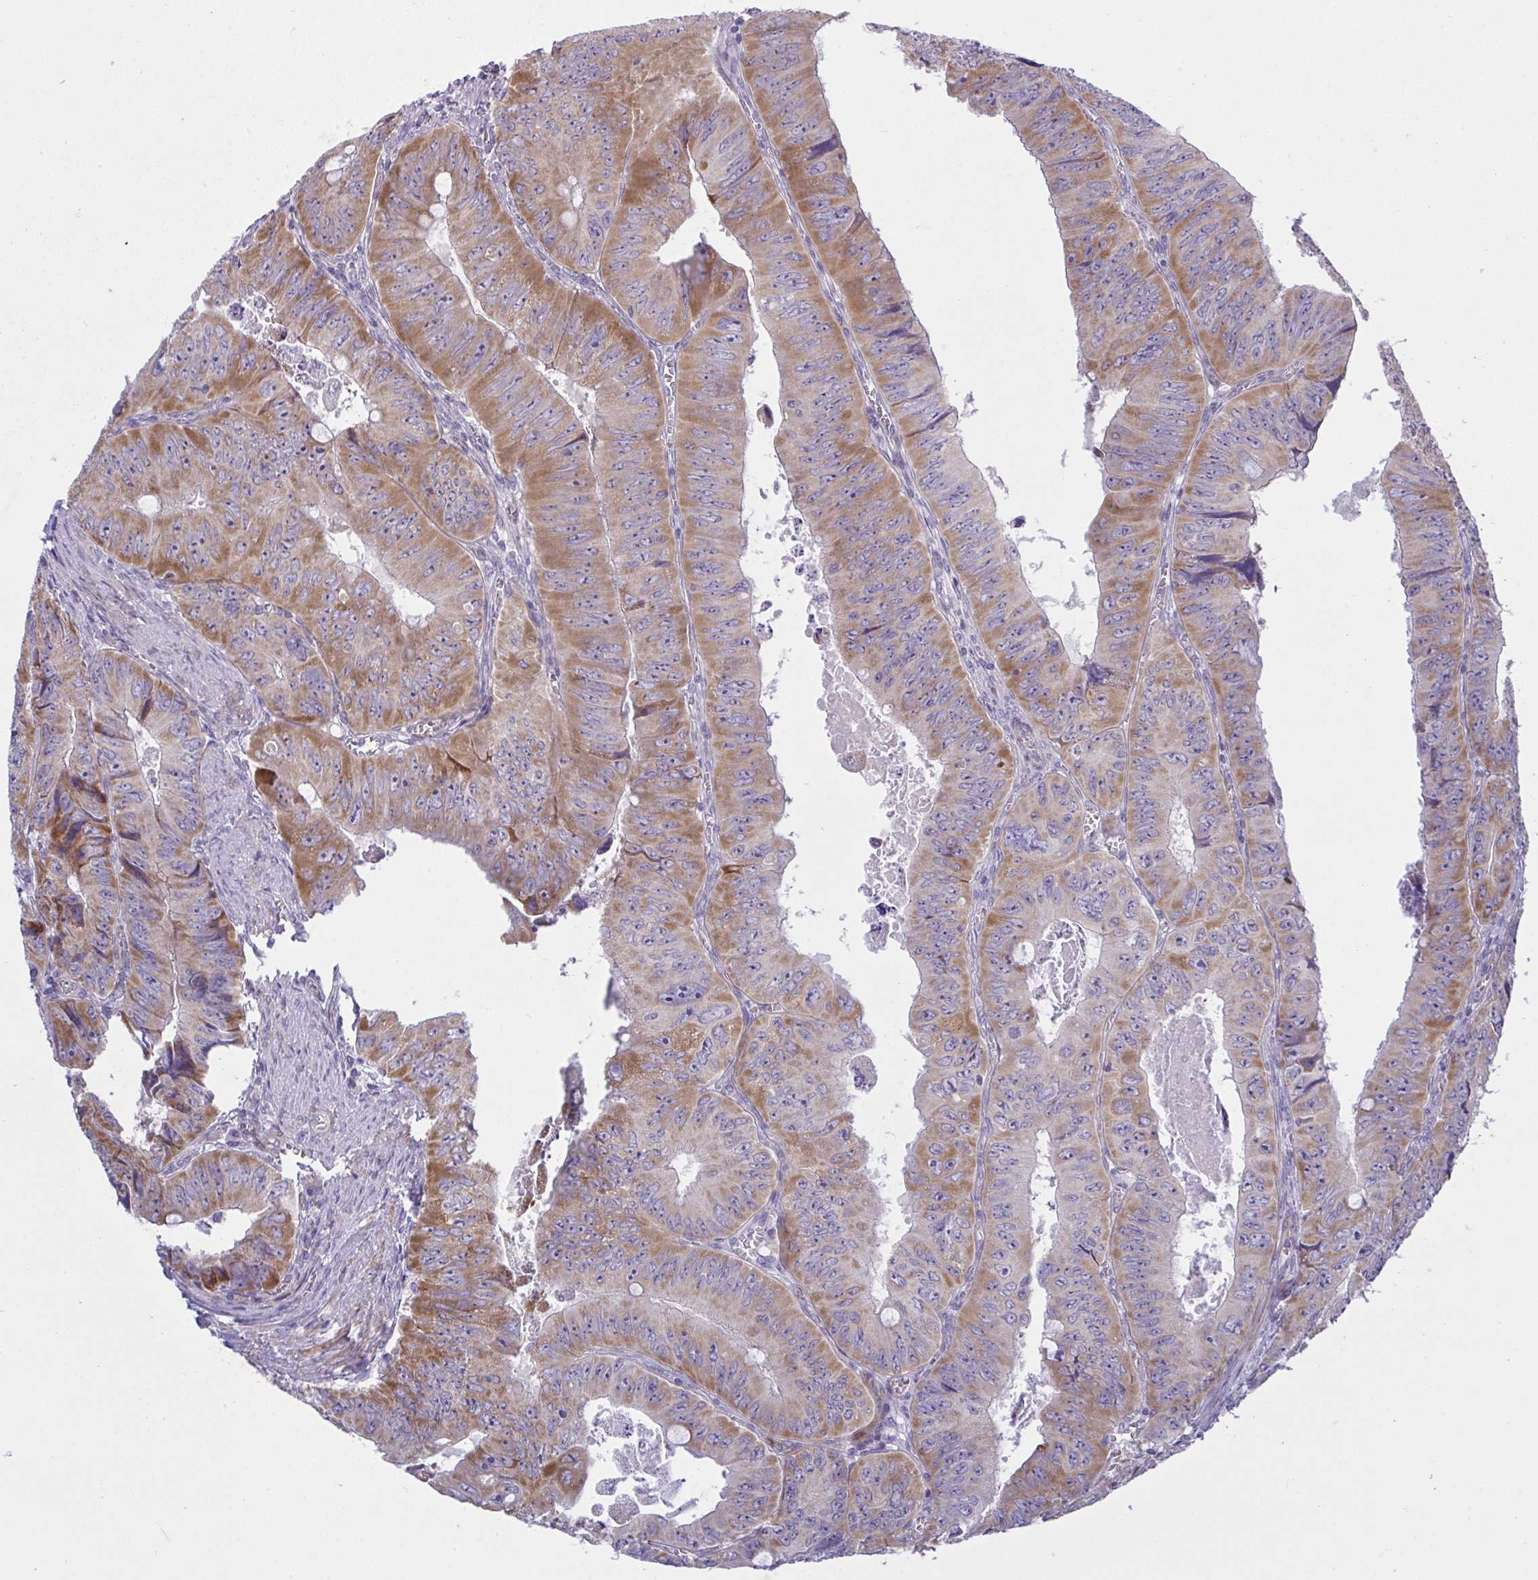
{"staining": {"intensity": "moderate", "quantity": "25%-75%", "location": "cytoplasmic/membranous"}, "tissue": "colorectal cancer", "cell_type": "Tumor cells", "image_type": "cancer", "snomed": [{"axis": "morphology", "description": "Adenocarcinoma, NOS"}, {"axis": "topography", "description": "Colon"}], "caption": "Colorectal adenocarcinoma stained with DAB immunohistochemistry exhibits medium levels of moderate cytoplasmic/membranous expression in approximately 25%-75% of tumor cells.", "gene": "NTN1", "patient": {"sex": "female", "age": 84}}